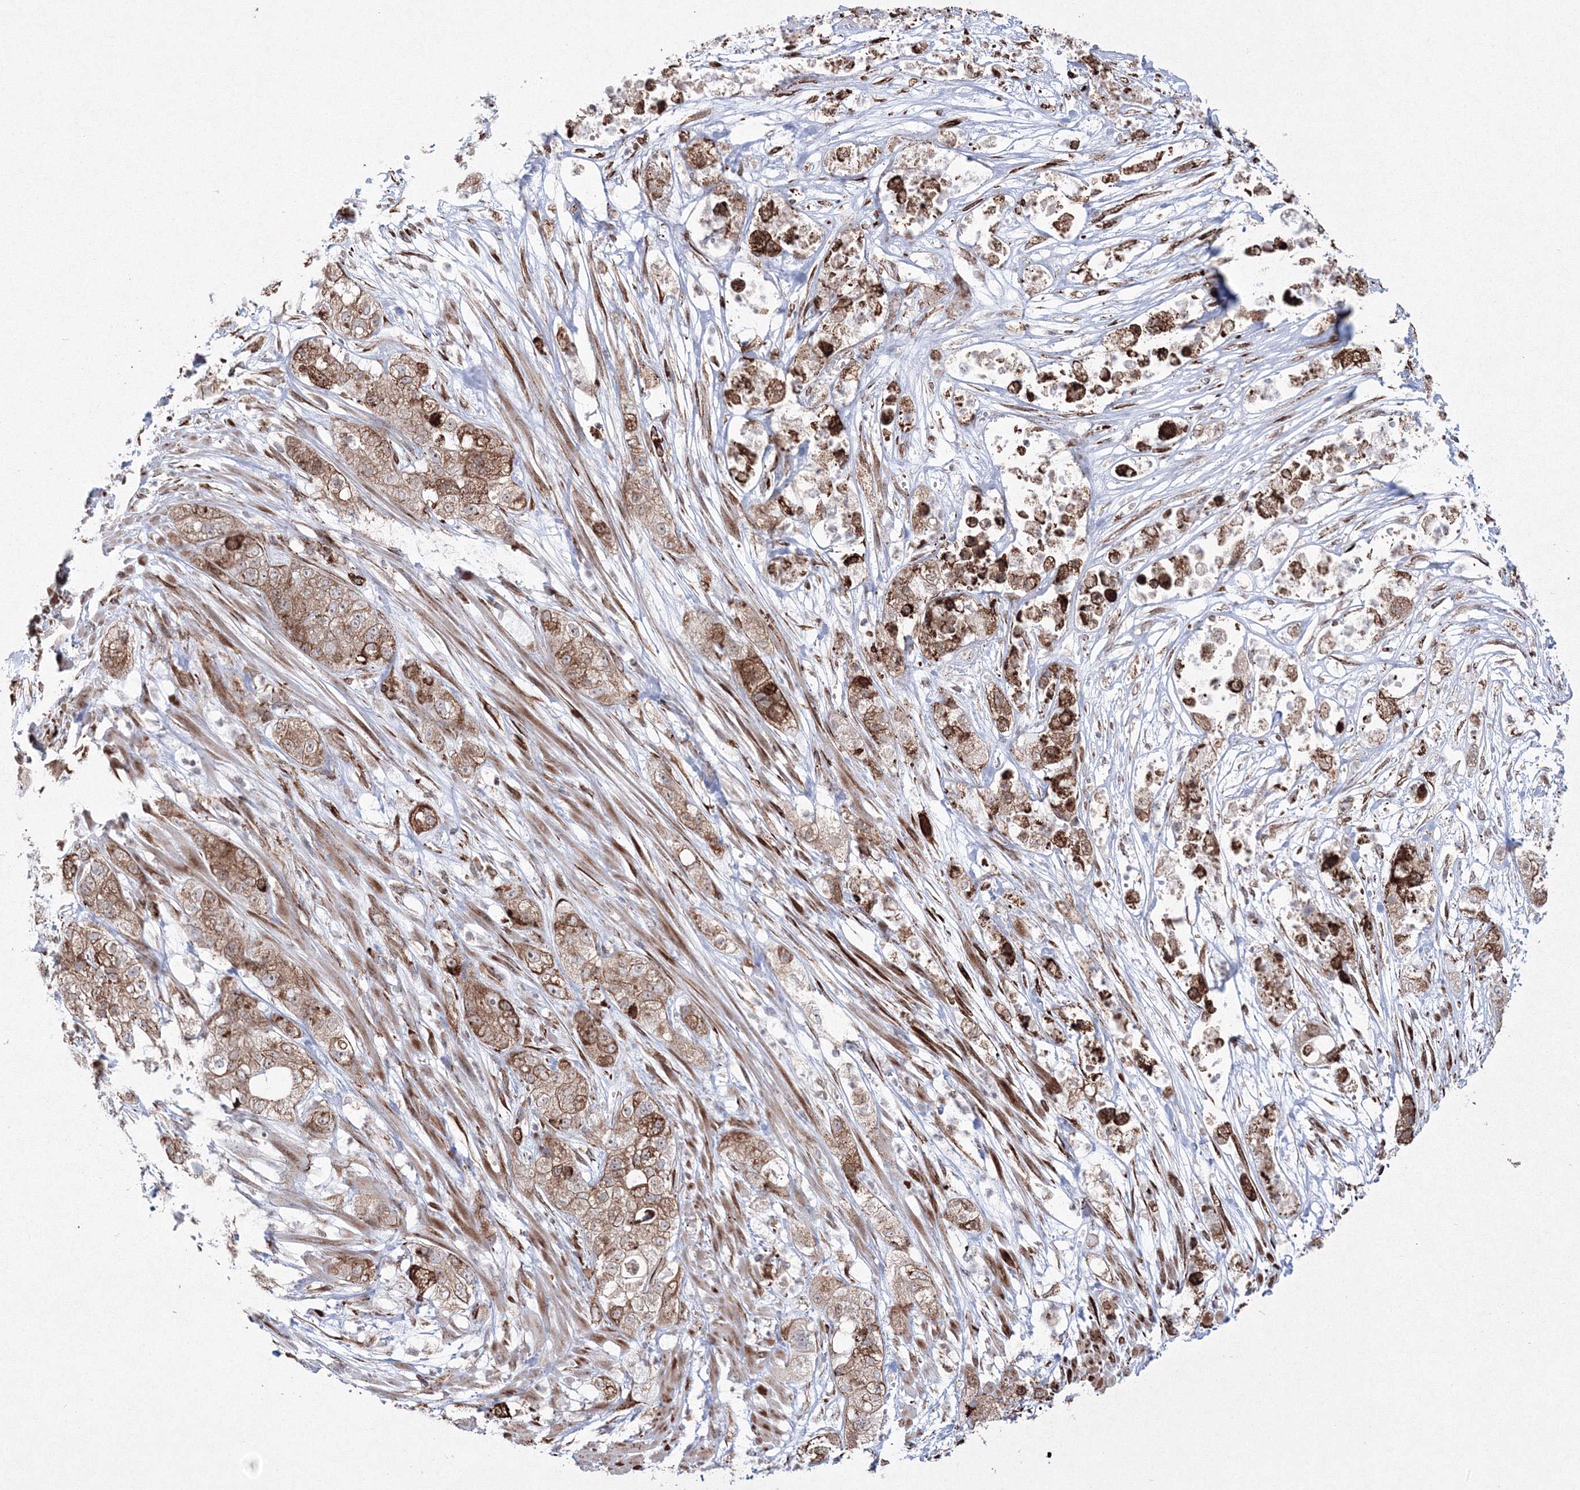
{"staining": {"intensity": "moderate", "quantity": ">75%", "location": "cytoplasmic/membranous"}, "tissue": "pancreatic cancer", "cell_type": "Tumor cells", "image_type": "cancer", "snomed": [{"axis": "morphology", "description": "Adenocarcinoma, NOS"}, {"axis": "topography", "description": "Pancreas"}], "caption": "An image of pancreatic adenocarcinoma stained for a protein shows moderate cytoplasmic/membranous brown staining in tumor cells.", "gene": "EFCAB12", "patient": {"sex": "female", "age": 78}}